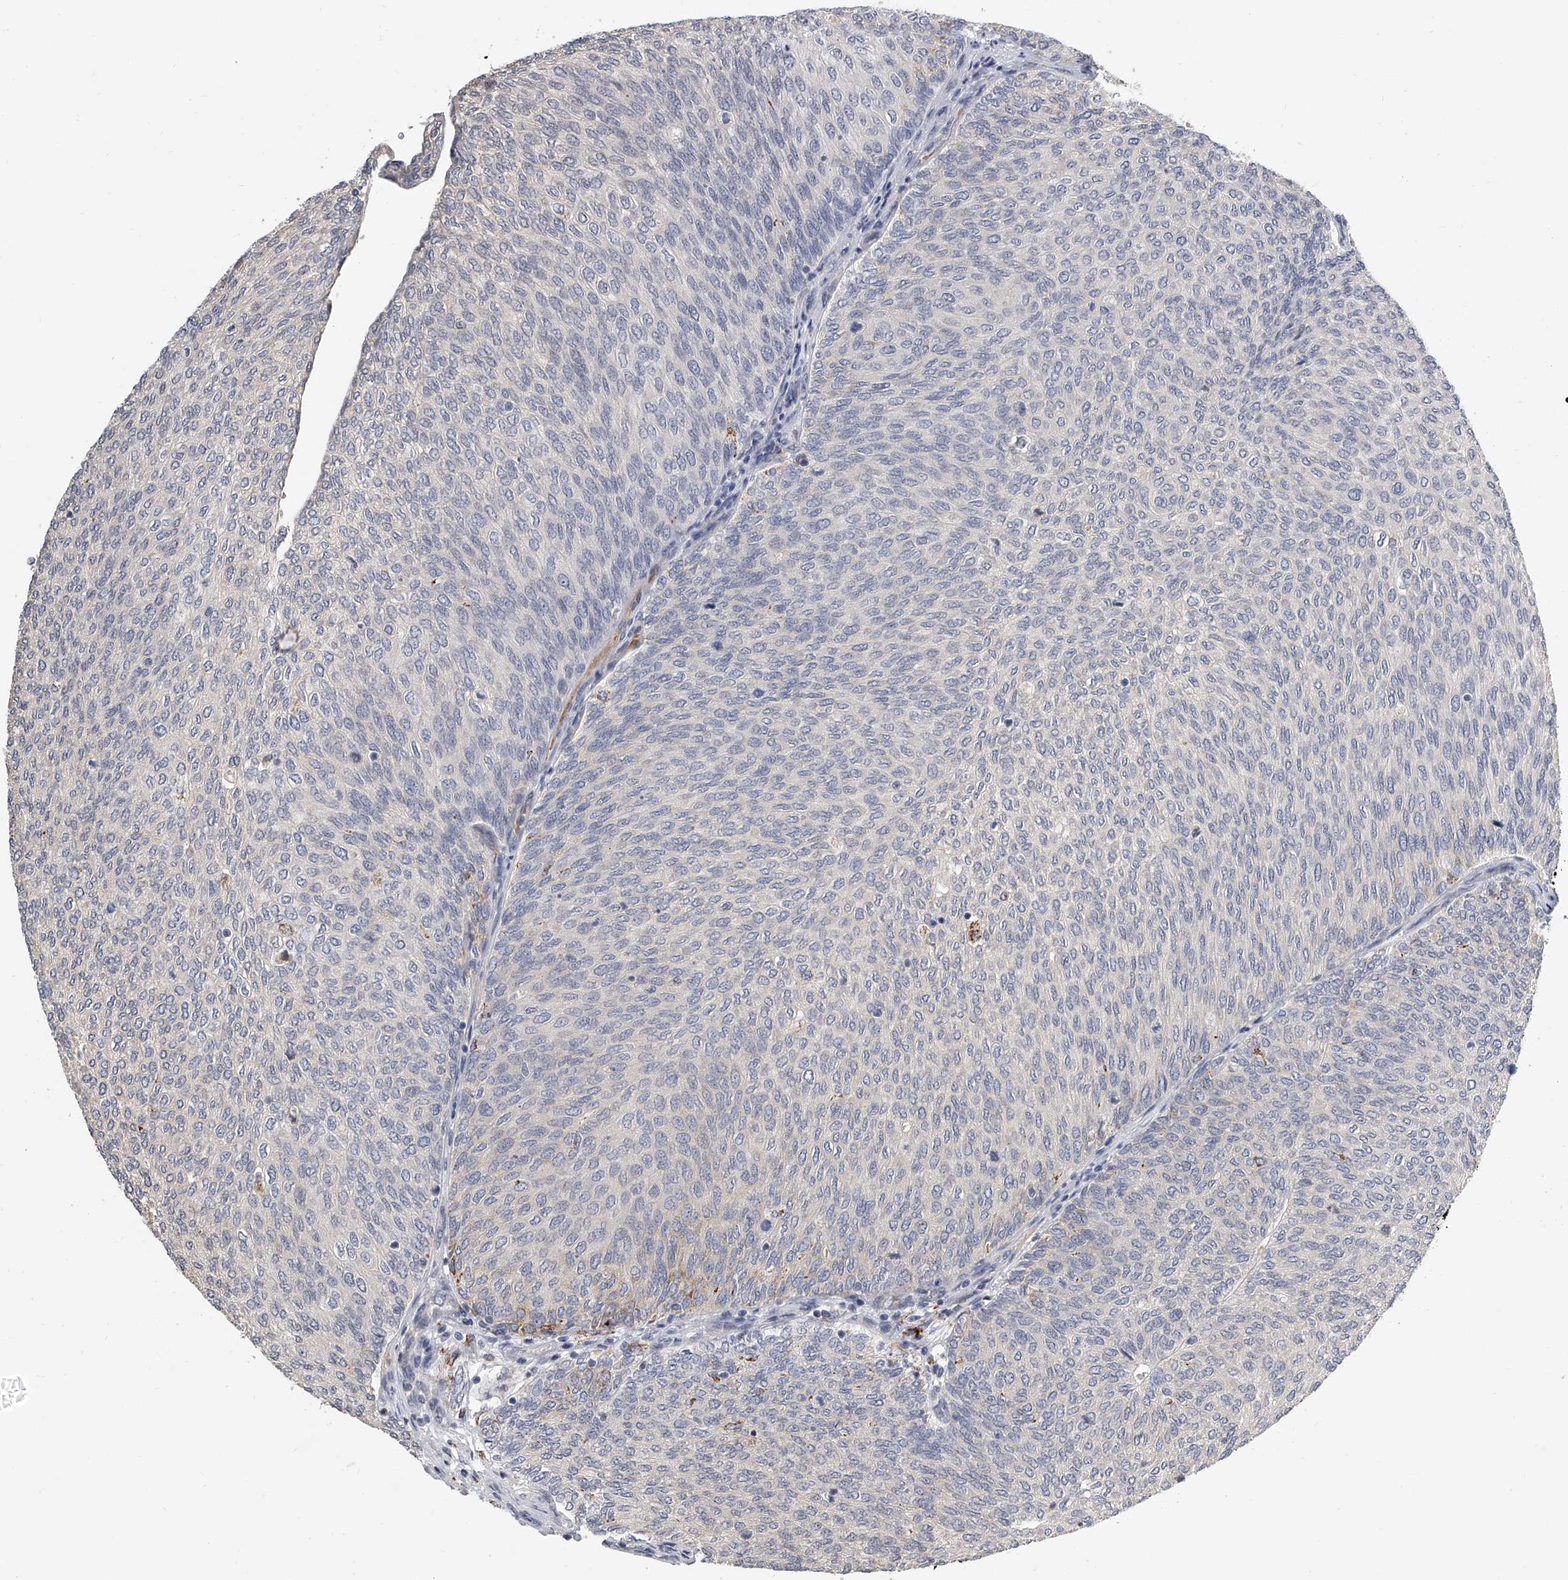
{"staining": {"intensity": "negative", "quantity": "none", "location": "none"}, "tissue": "urothelial cancer", "cell_type": "Tumor cells", "image_type": "cancer", "snomed": [{"axis": "morphology", "description": "Urothelial carcinoma, Low grade"}, {"axis": "topography", "description": "Urinary bladder"}], "caption": "The image displays no staining of tumor cells in urothelial cancer.", "gene": "KLHL7", "patient": {"sex": "female", "age": 79}}